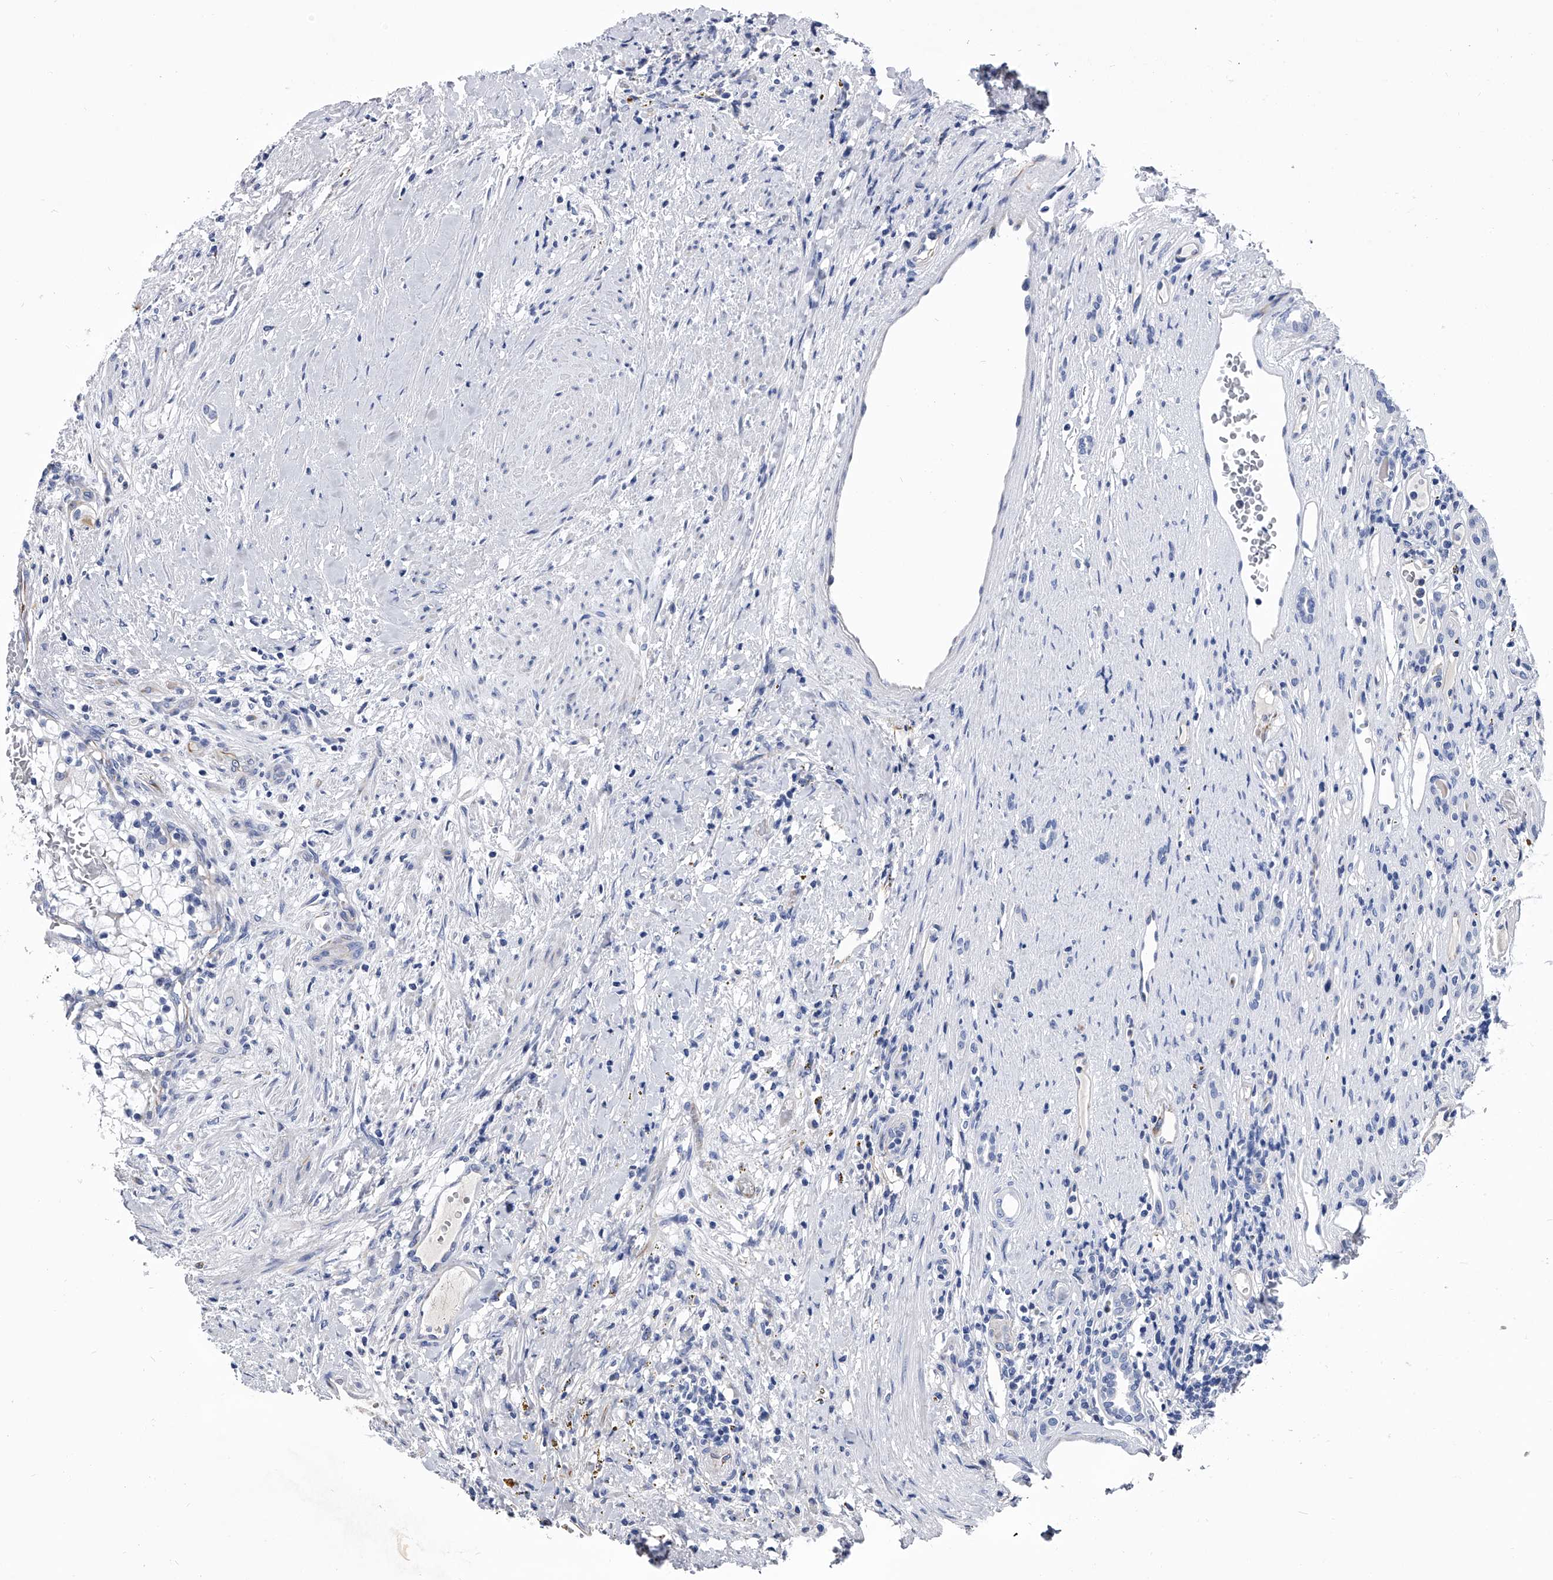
{"staining": {"intensity": "negative", "quantity": "none", "location": "none"}, "tissue": "renal cancer", "cell_type": "Tumor cells", "image_type": "cancer", "snomed": [{"axis": "morphology", "description": "Normal tissue, NOS"}, {"axis": "morphology", "description": "Adenocarcinoma, NOS"}, {"axis": "topography", "description": "Kidney"}], "caption": "Image shows no protein positivity in tumor cells of adenocarcinoma (renal) tissue.", "gene": "EFCAB7", "patient": {"sex": "male", "age": 68}}